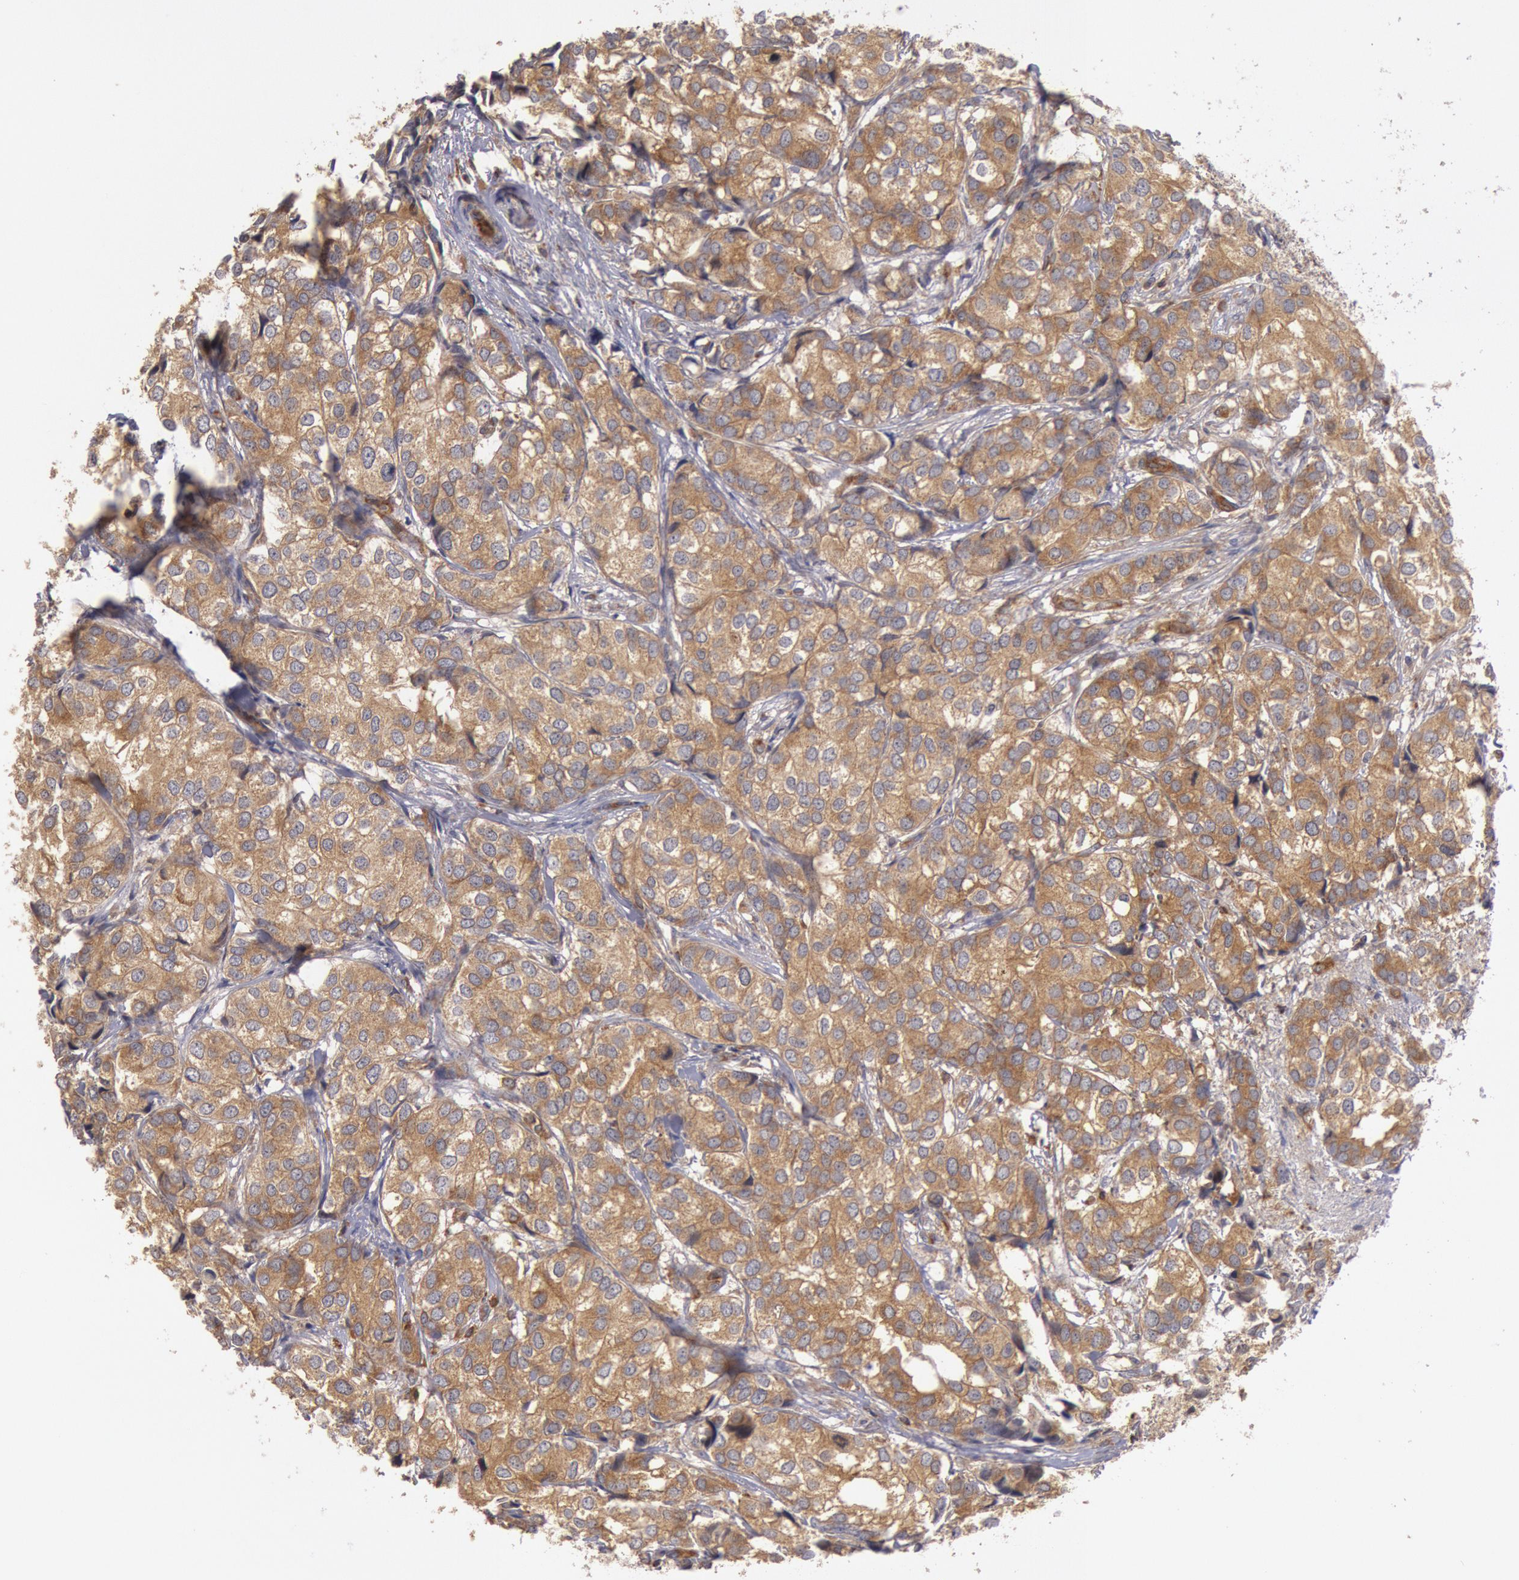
{"staining": {"intensity": "moderate", "quantity": ">75%", "location": "cytoplasmic/membranous"}, "tissue": "breast cancer", "cell_type": "Tumor cells", "image_type": "cancer", "snomed": [{"axis": "morphology", "description": "Duct carcinoma"}, {"axis": "topography", "description": "Breast"}], "caption": "About >75% of tumor cells in breast cancer (invasive ductal carcinoma) reveal moderate cytoplasmic/membranous protein expression as visualized by brown immunohistochemical staining.", "gene": "PIK3R1", "patient": {"sex": "female", "age": 68}}